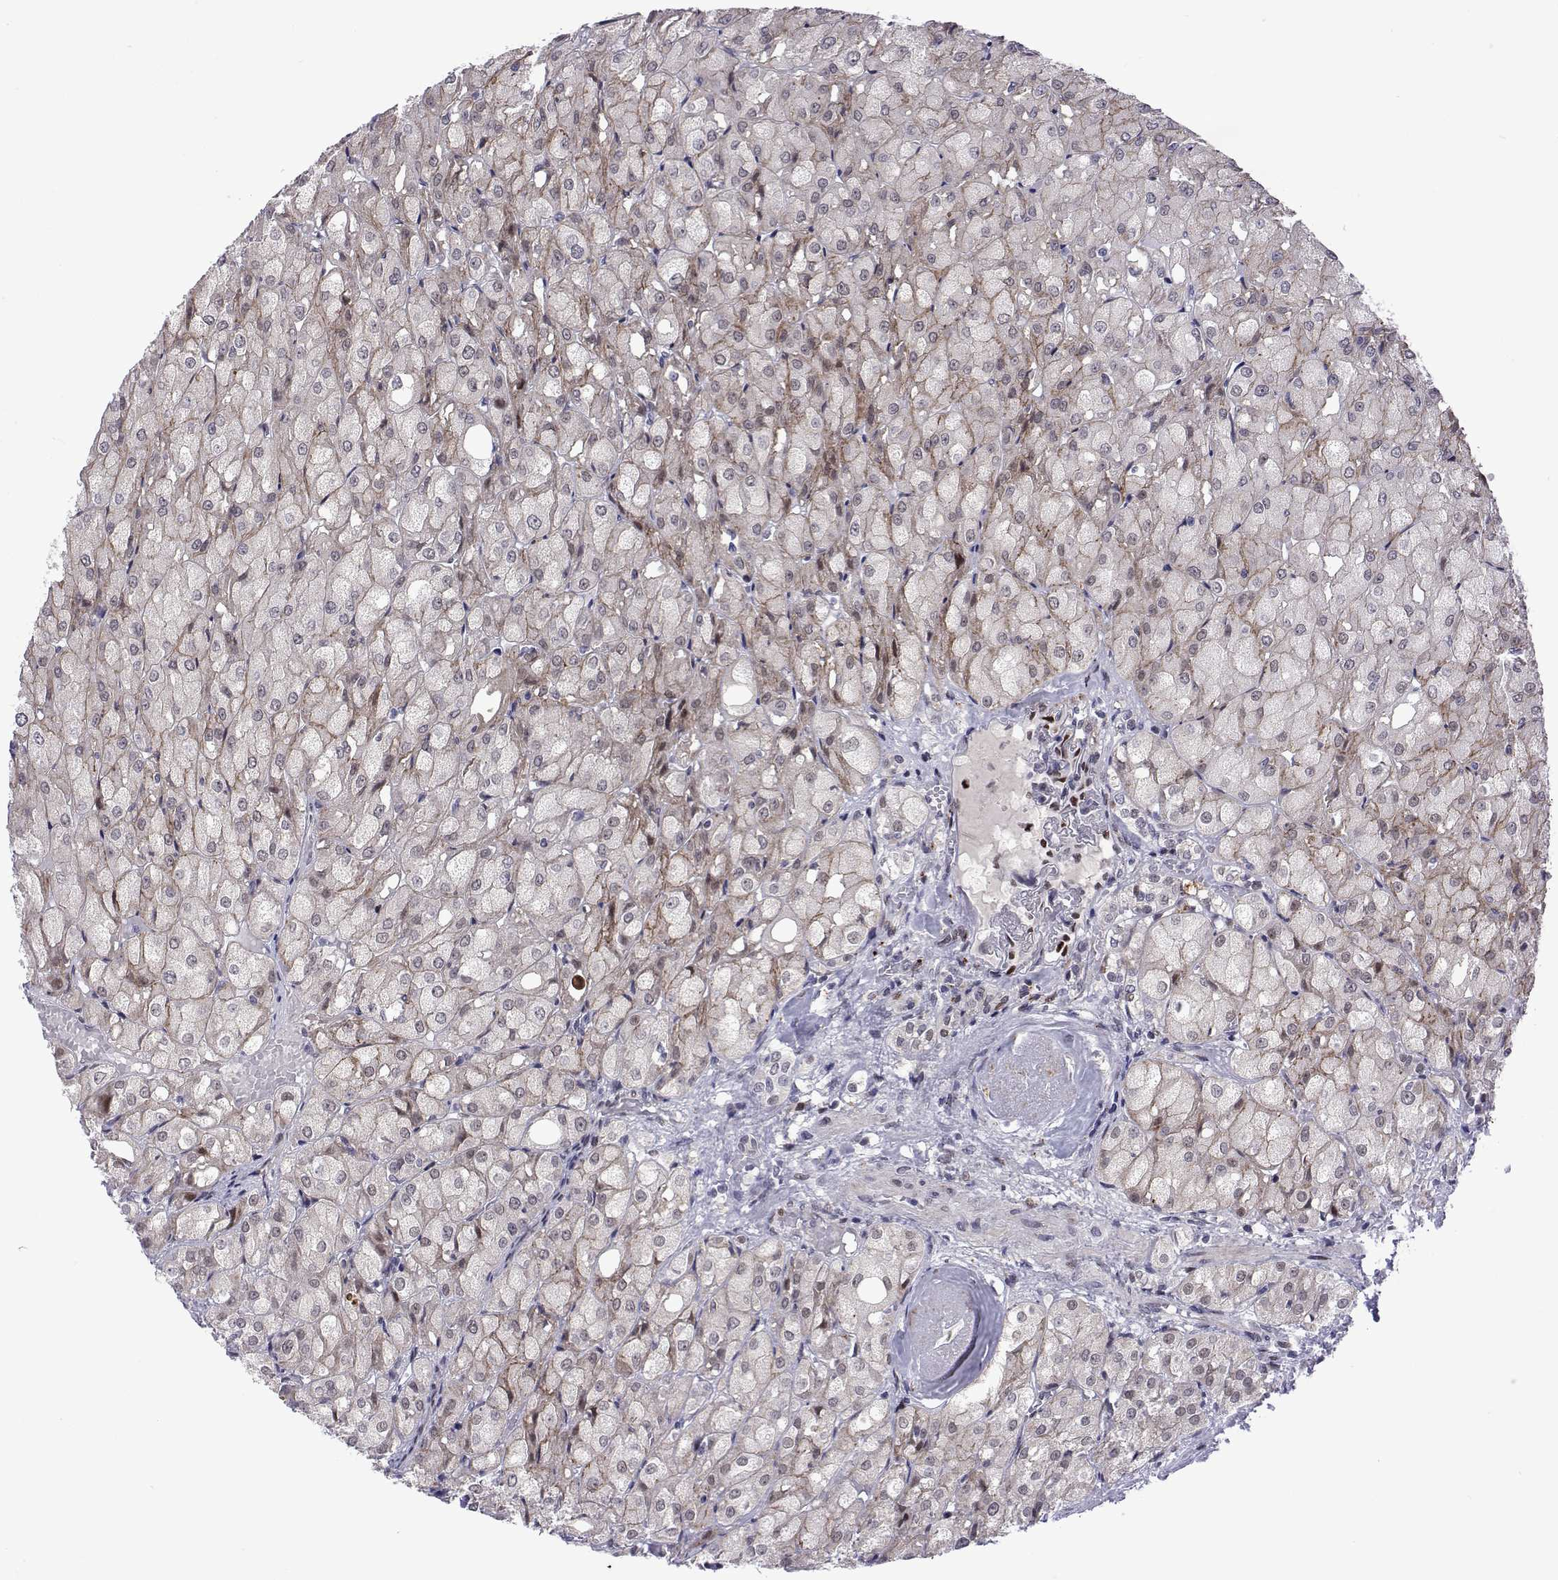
{"staining": {"intensity": "negative", "quantity": "none", "location": "none"}, "tissue": "renal cancer", "cell_type": "Tumor cells", "image_type": "cancer", "snomed": [{"axis": "morphology", "description": "Adenocarcinoma, NOS"}, {"axis": "topography", "description": "Kidney"}], "caption": "Immunohistochemistry (IHC) of human renal cancer displays no staining in tumor cells.", "gene": "EFCAB3", "patient": {"sex": "male", "age": 72}}